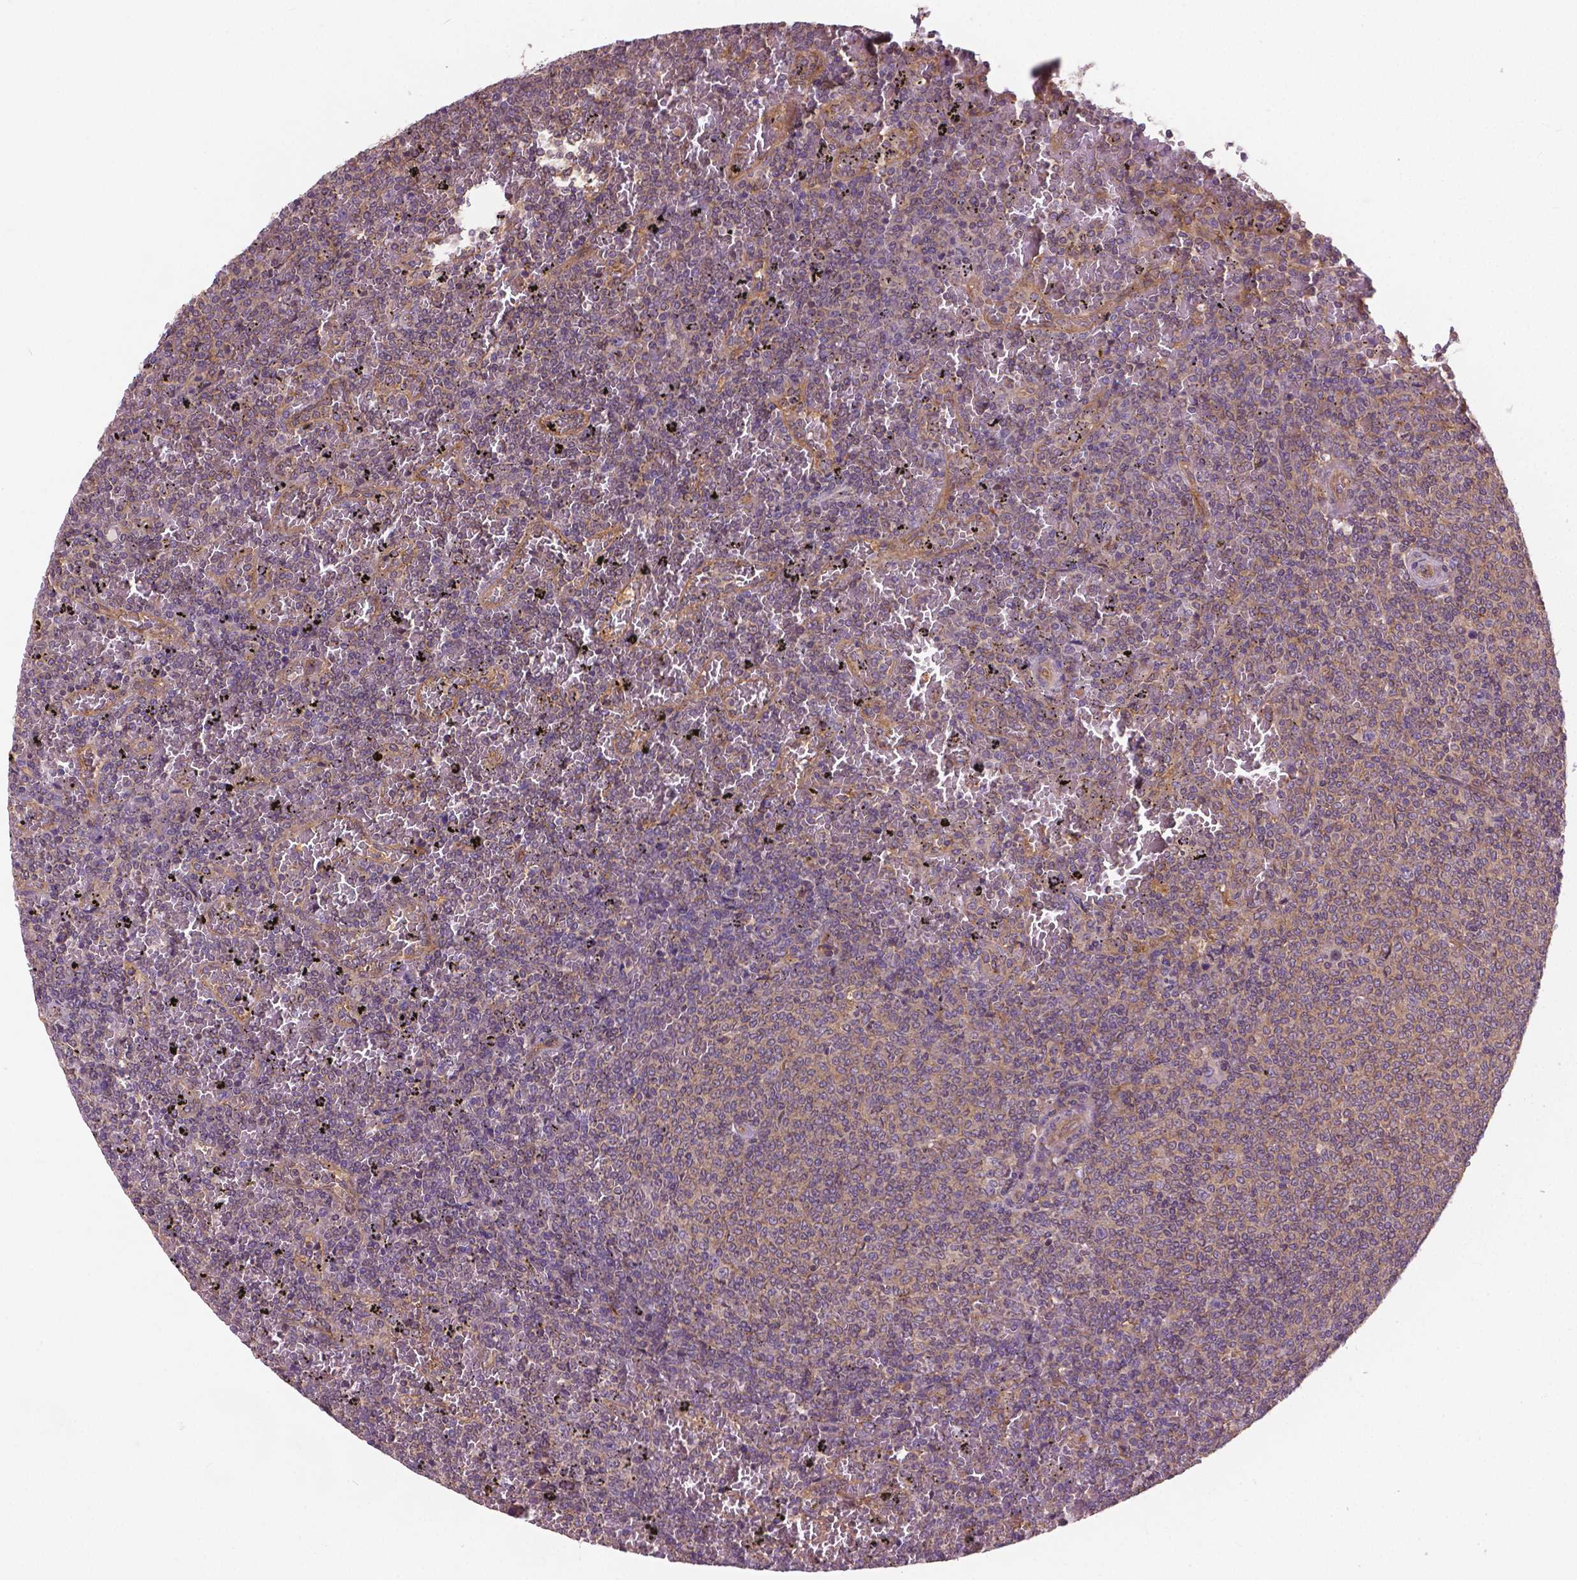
{"staining": {"intensity": "weak", "quantity": "25%-75%", "location": "cytoplasmic/membranous"}, "tissue": "lymphoma", "cell_type": "Tumor cells", "image_type": "cancer", "snomed": [{"axis": "morphology", "description": "Malignant lymphoma, non-Hodgkin's type, Low grade"}, {"axis": "topography", "description": "Spleen"}], "caption": "Immunohistochemical staining of malignant lymphoma, non-Hodgkin's type (low-grade) reveals weak cytoplasmic/membranous protein staining in approximately 25%-75% of tumor cells.", "gene": "MZT1", "patient": {"sex": "female", "age": 77}}